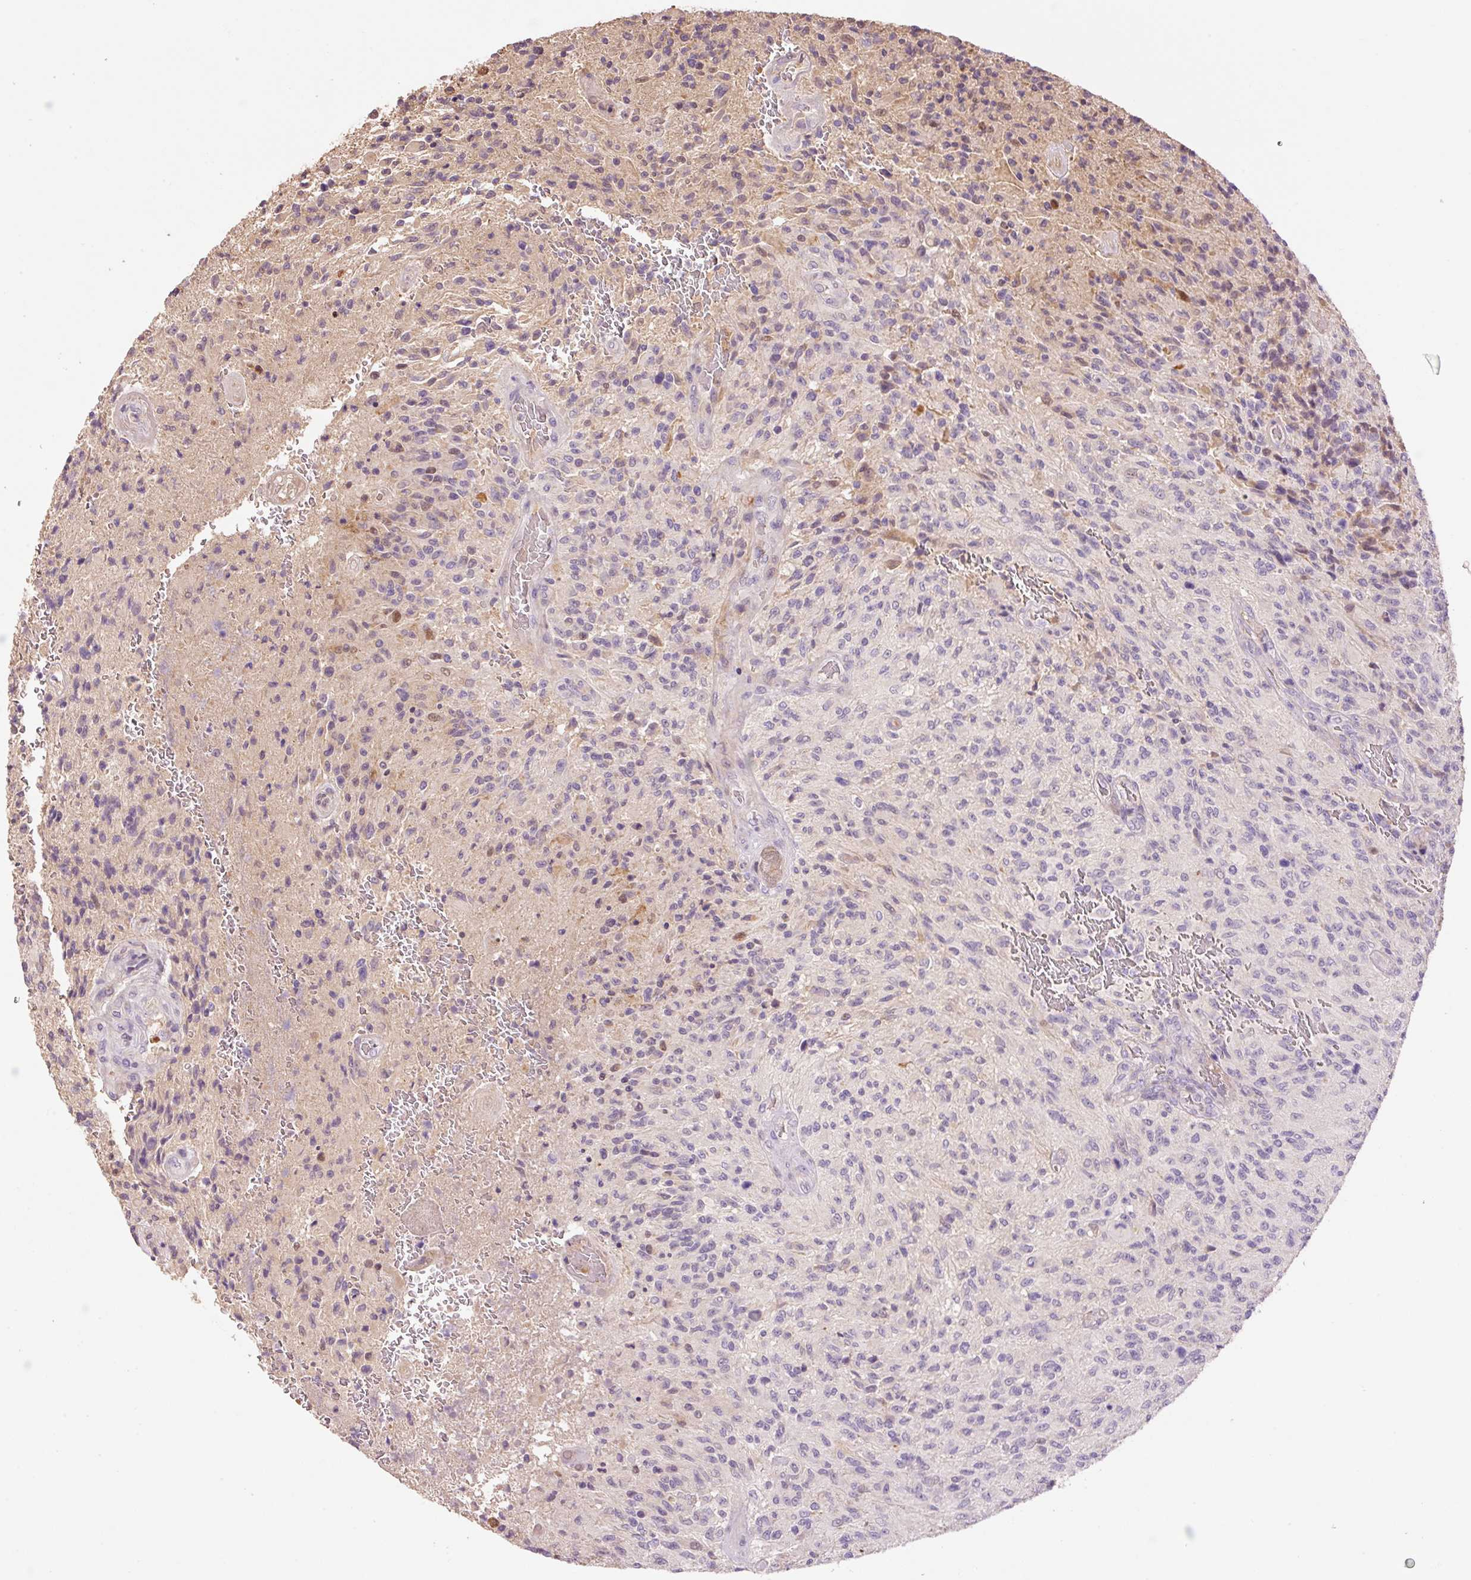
{"staining": {"intensity": "negative", "quantity": "none", "location": "none"}, "tissue": "glioma", "cell_type": "Tumor cells", "image_type": "cancer", "snomed": [{"axis": "morphology", "description": "Normal tissue, NOS"}, {"axis": "morphology", "description": "Glioma, malignant, High grade"}, {"axis": "topography", "description": "Cerebral cortex"}], "caption": "IHC of human malignant glioma (high-grade) displays no staining in tumor cells.", "gene": "CMTM8", "patient": {"sex": "male", "age": 56}}